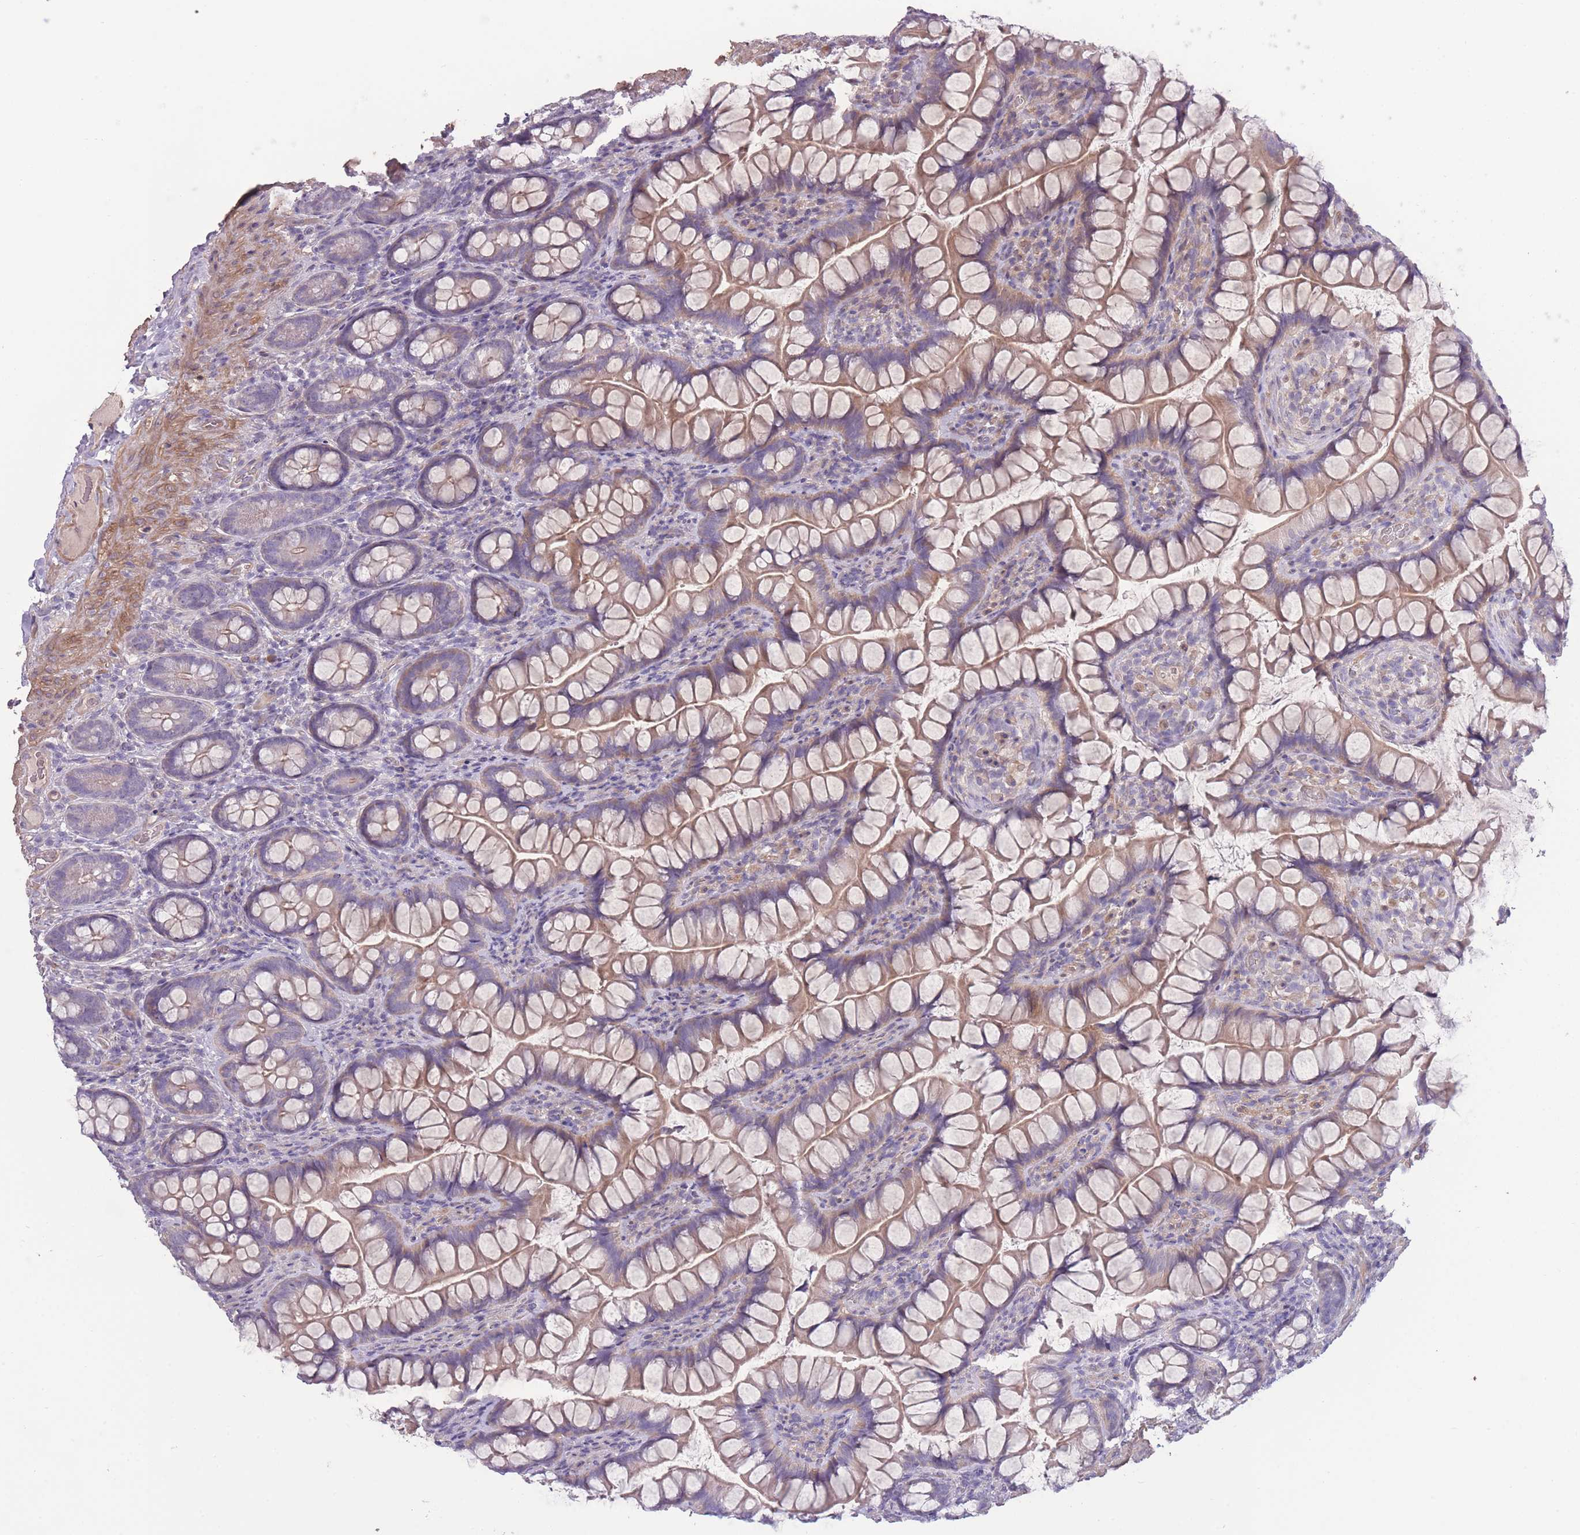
{"staining": {"intensity": "weak", "quantity": "25%-75%", "location": "cytoplasmic/membranous"}, "tissue": "small intestine", "cell_type": "Glandular cells", "image_type": "normal", "snomed": [{"axis": "morphology", "description": "Normal tissue, NOS"}, {"axis": "topography", "description": "Small intestine"}], "caption": "IHC photomicrograph of unremarkable small intestine: small intestine stained using immunohistochemistry demonstrates low levels of weak protein expression localized specifically in the cytoplasmic/membranous of glandular cells, appearing as a cytoplasmic/membranous brown color.", "gene": "RSPH10B2", "patient": {"sex": "male", "age": 70}}